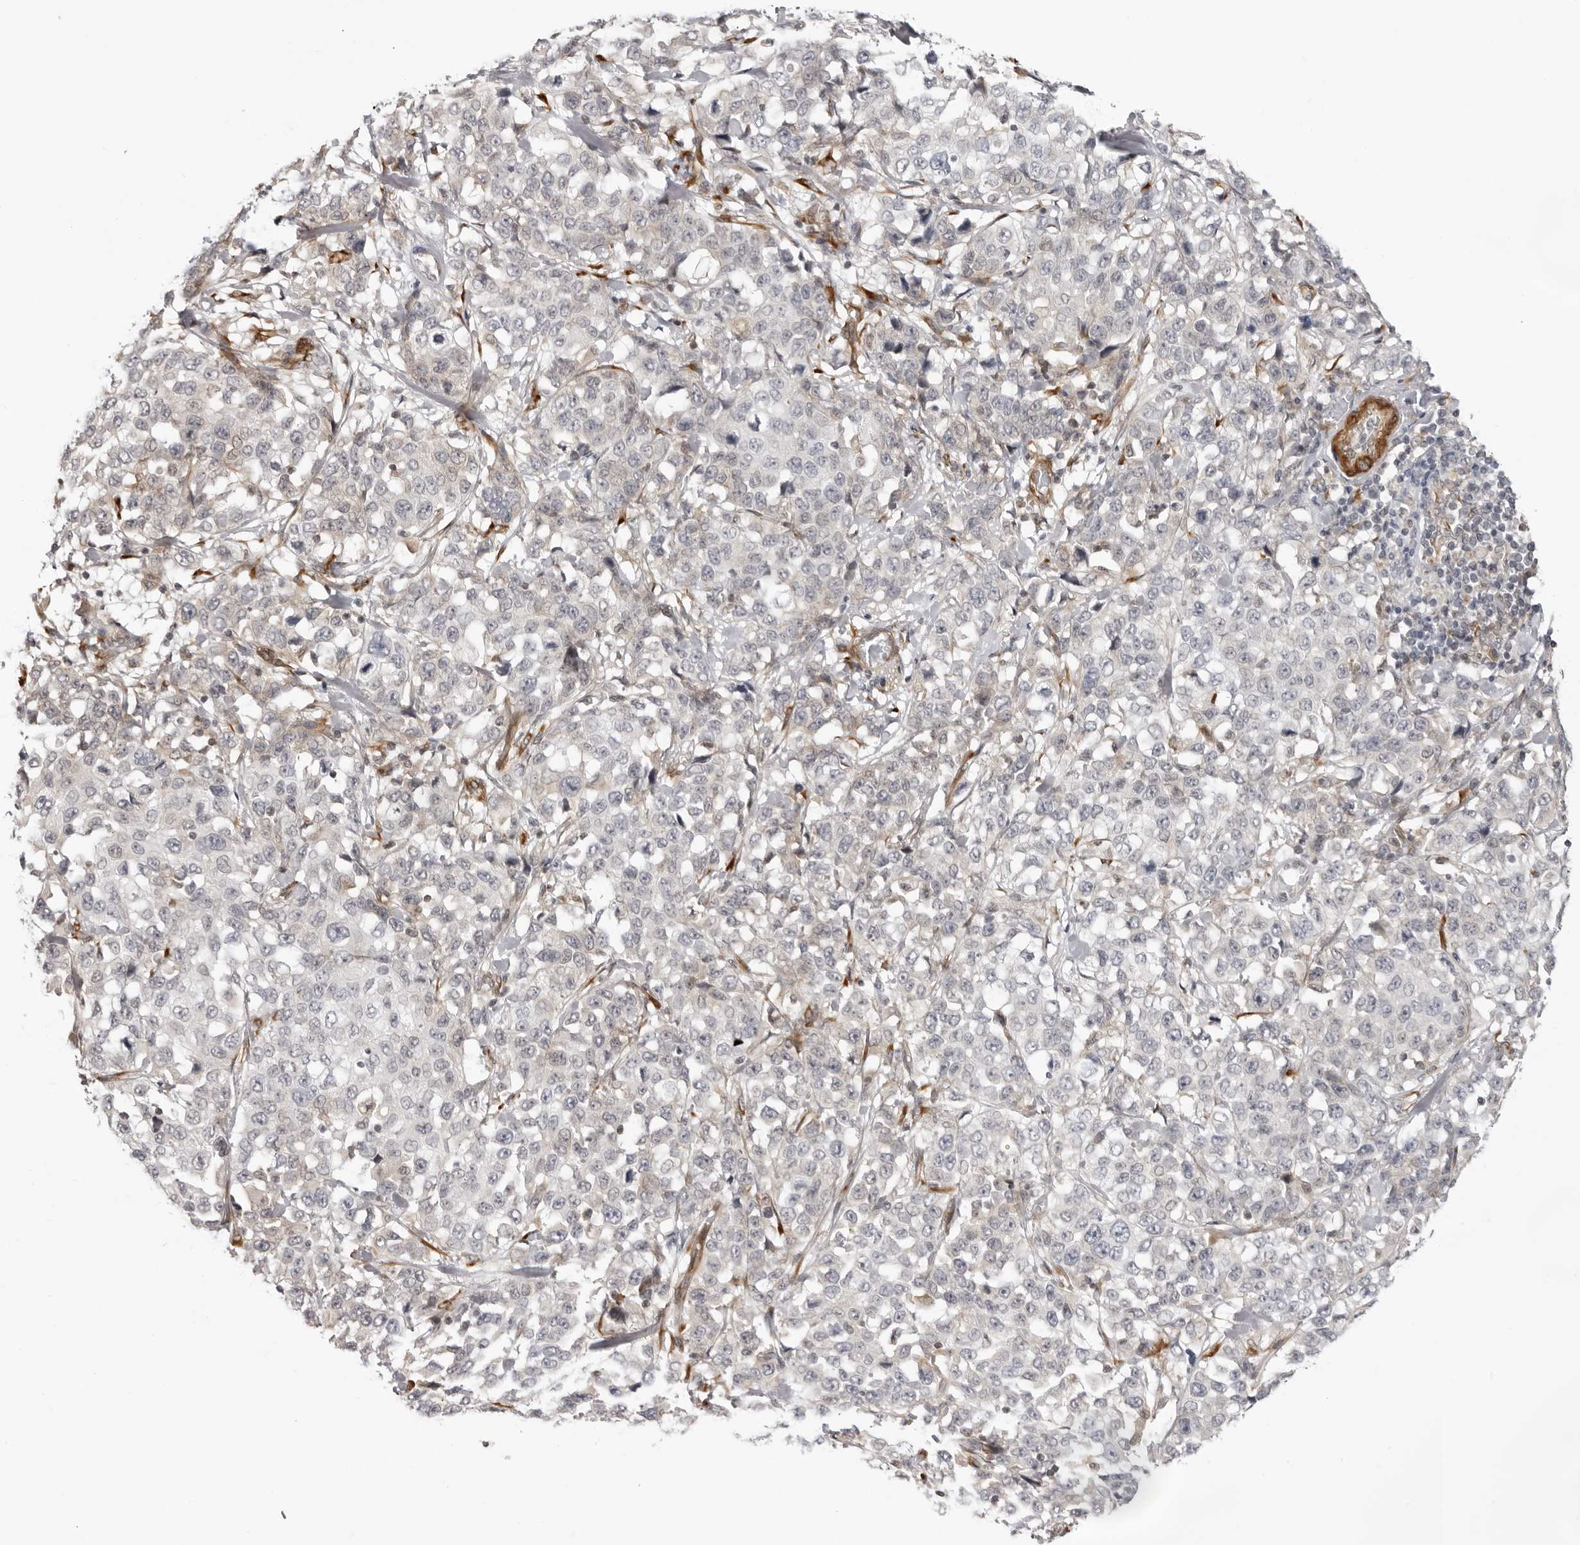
{"staining": {"intensity": "negative", "quantity": "none", "location": "none"}, "tissue": "stomach cancer", "cell_type": "Tumor cells", "image_type": "cancer", "snomed": [{"axis": "morphology", "description": "Normal tissue, NOS"}, {"axis": "morphology", "description": "Adenocarcinoma, NOS"}, {"axis": "topography", "description": "Stomach"}], "caption": "Immunohistochemistry histopathology image of neoplastic tissue: adenocarcinoma (stomach) stained with DAB (3,3'-diaminobenzidine) shows no significant protein staining in tumor cells.", "gene": "SRGAP2", "patient": {"sex": "male", "age": 48}}